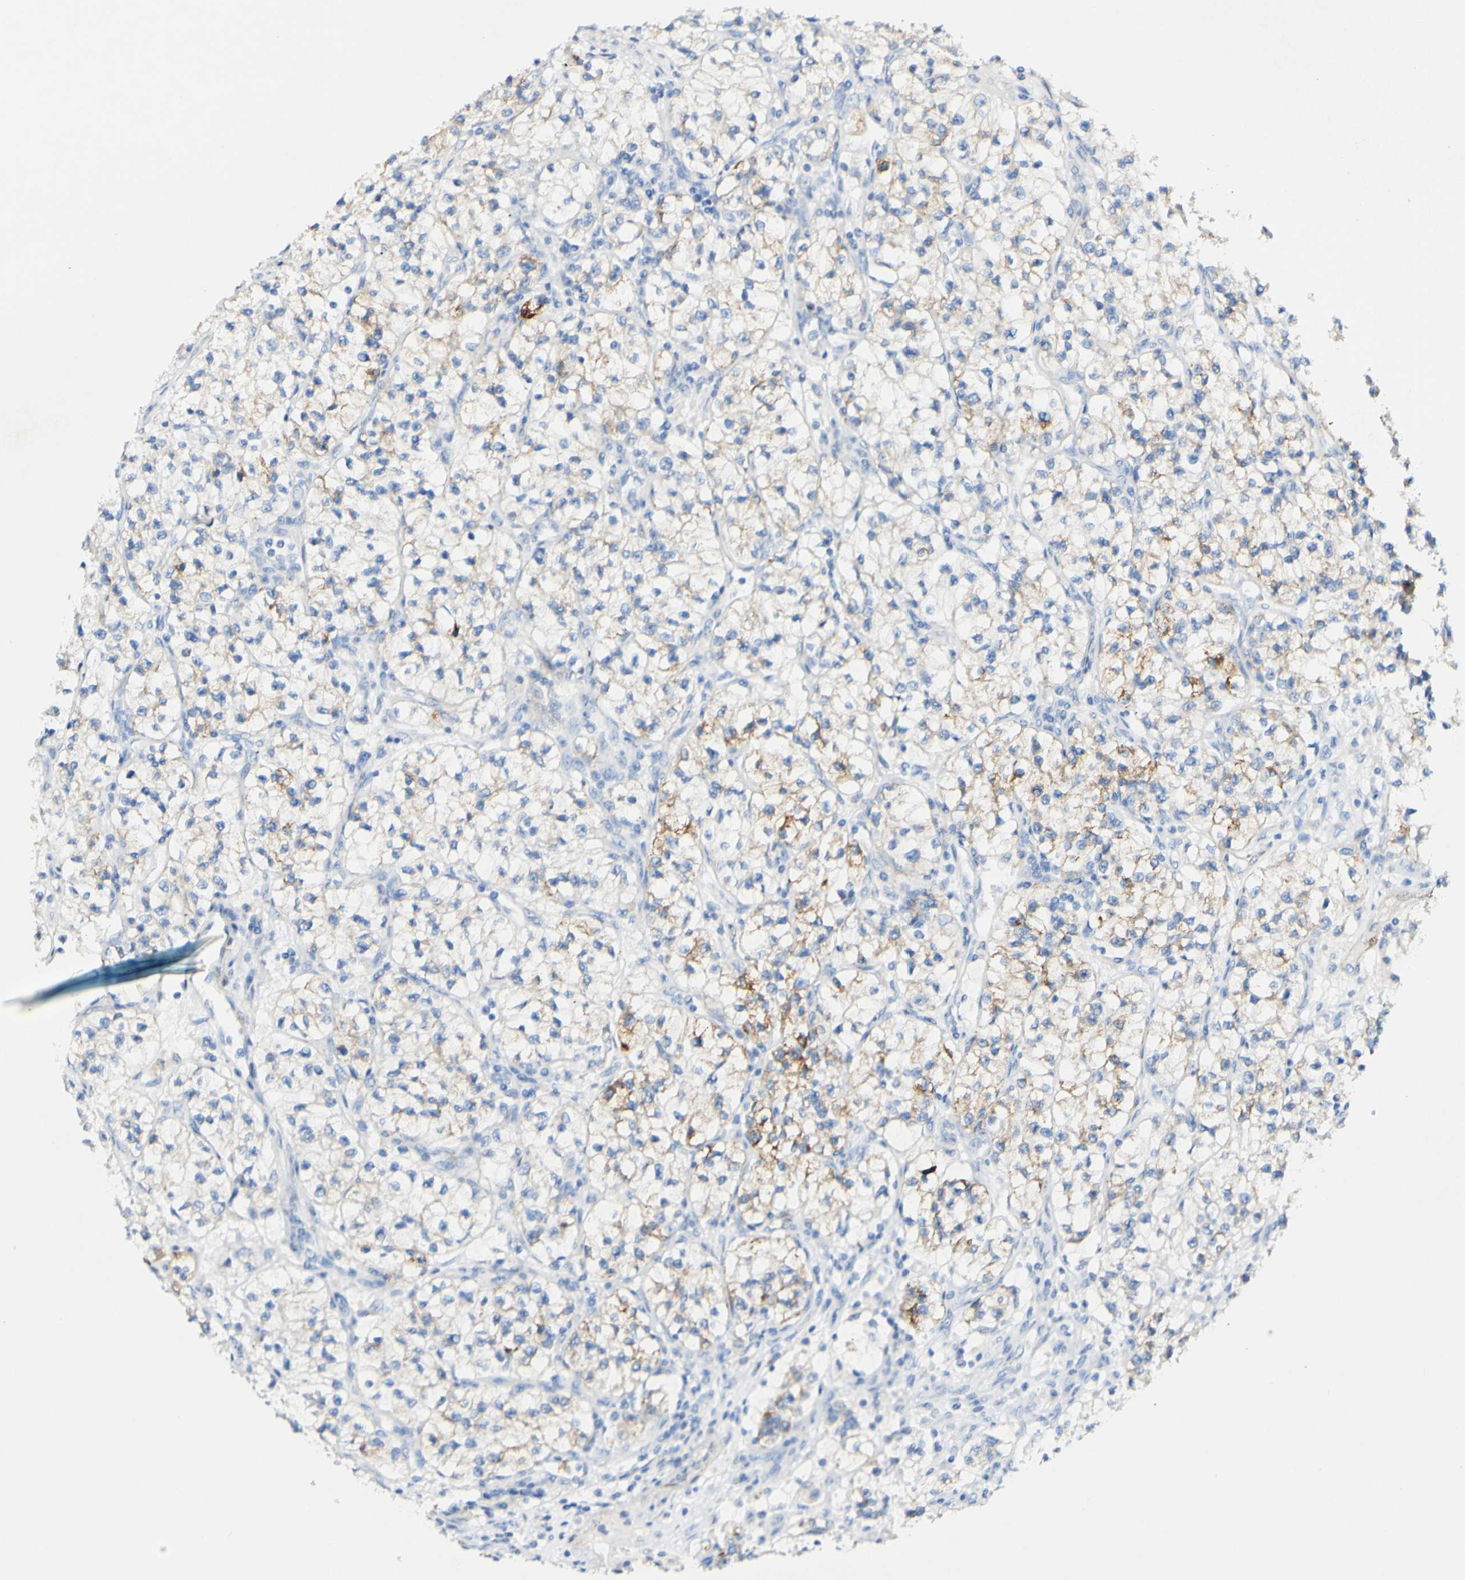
{"staining": {"intensity": "moderate", "quantity": "<25%", "location": "cytoplasmic/membranous"}, "tissue": "renal cancer", "cell_type": "Tumor cells", "image_type": "cancer", "snomed": [{"axis": "morphology", "description": "Adenocarcinoma, NOS"}, {"axis": "topography", "description": "Kidney"}], "caption": "Tumor cells demonstrate low levels of moderate cytoplasmic/membranous staining in about <25% of cells in human renal cancer.", "gene": "FGF4", "patient": {"sex": "female", "age": 57}}